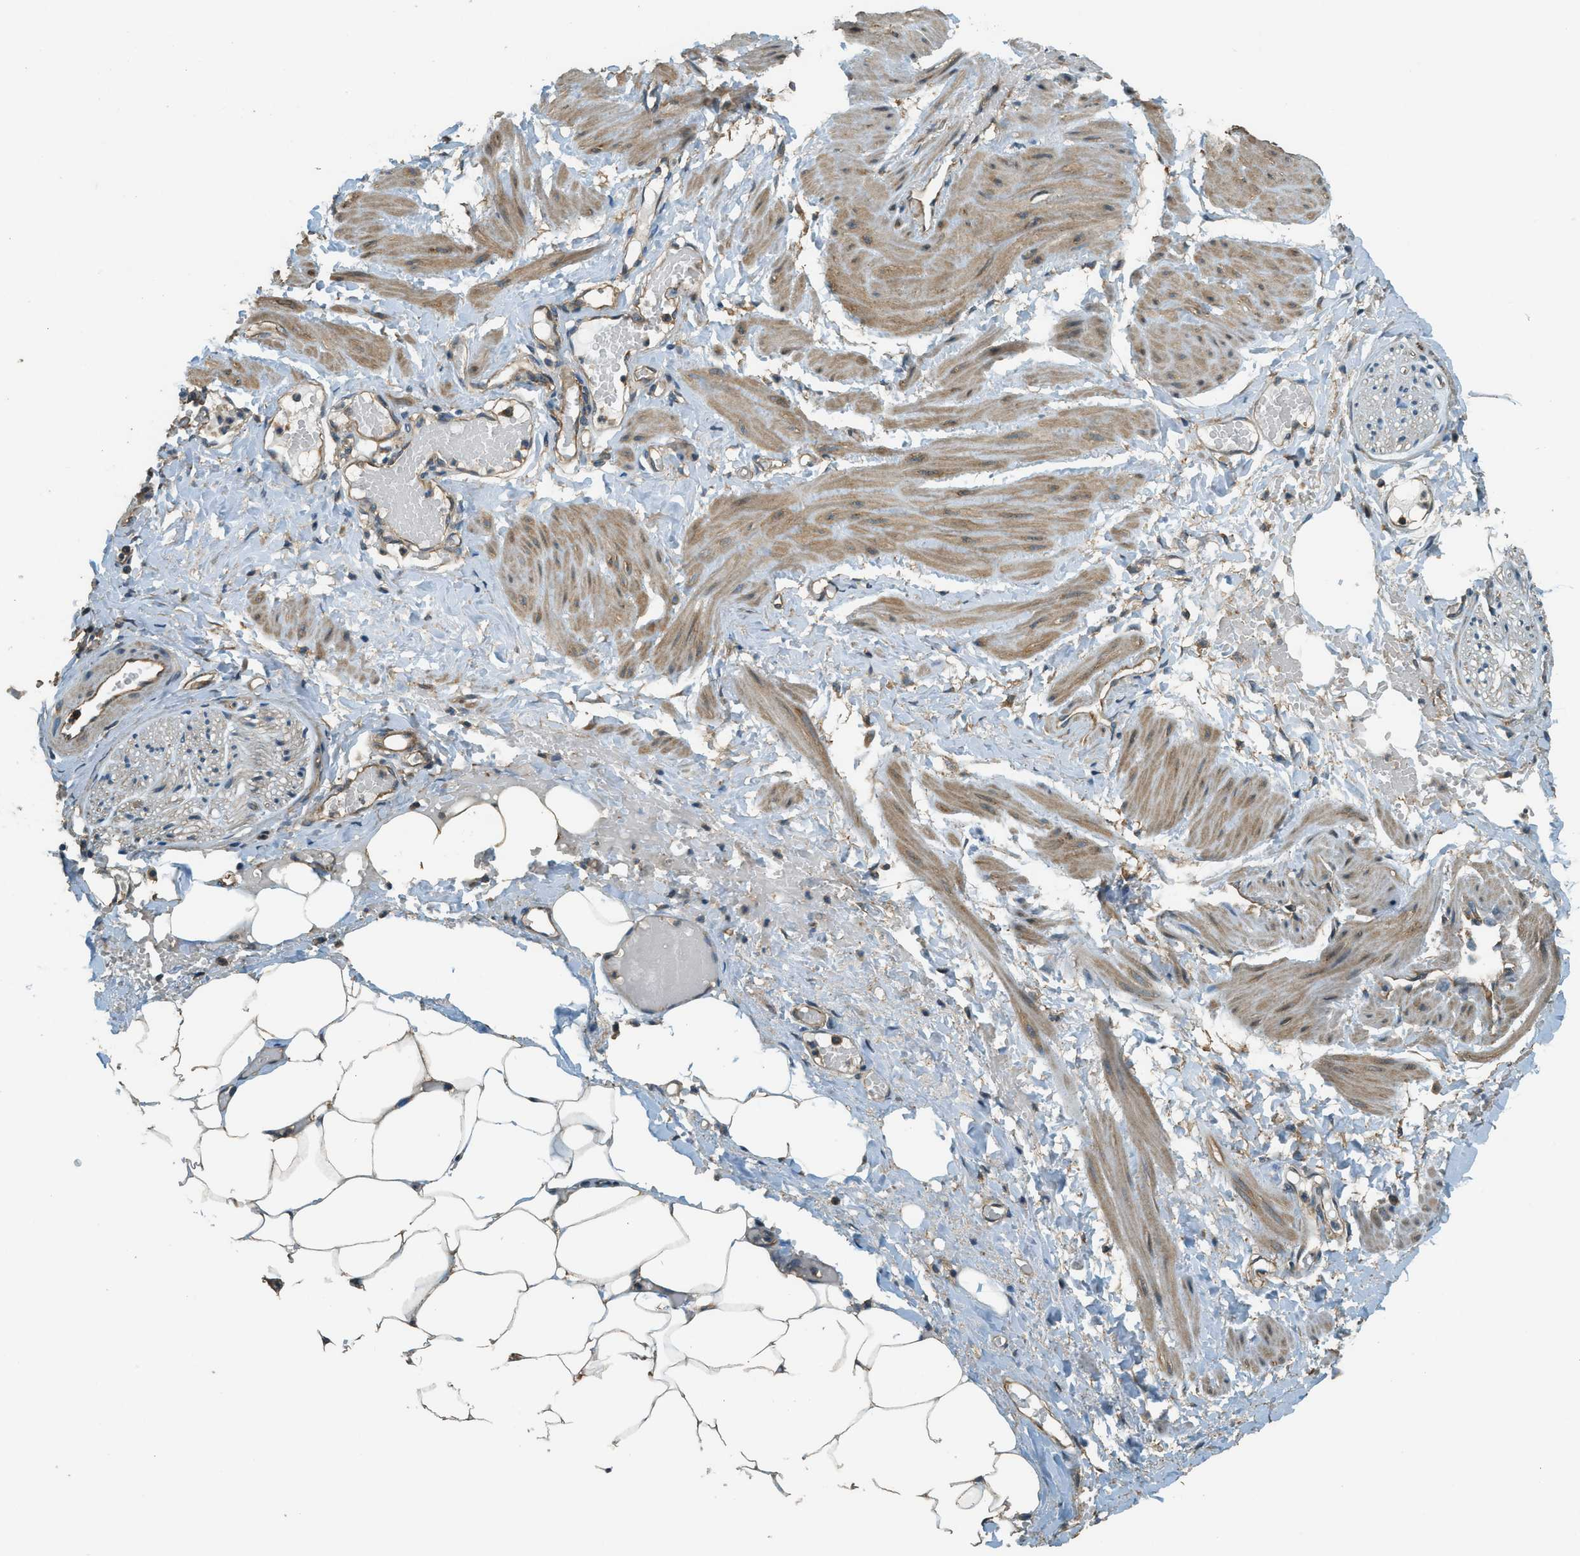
{"staining": {"intensity": "moderate", "quantity": ">75%", "location": "cytoplasmic/membranous"}, "tissue": "adipose tissue", "cell_type": "Adipocytes", "image_type": "normal", "snomed": [{"axis": "morphology", "description": "Normal tissue, NOS"}, {"axis": "topography", "description": "Soft tissue"}, {"axis": "topography", "description": "Vascular tissue"}], "caption": "Protein analysis of unremarkable adipose tissue displays moderate cytoplasmic/membranous positivity in approximately >75% of adipocytes. (brown staining indicates protein expression, while blue staining denotes nuclei).", "gene": "MARS1", "patient": {"sex": "female", "age": 35}}